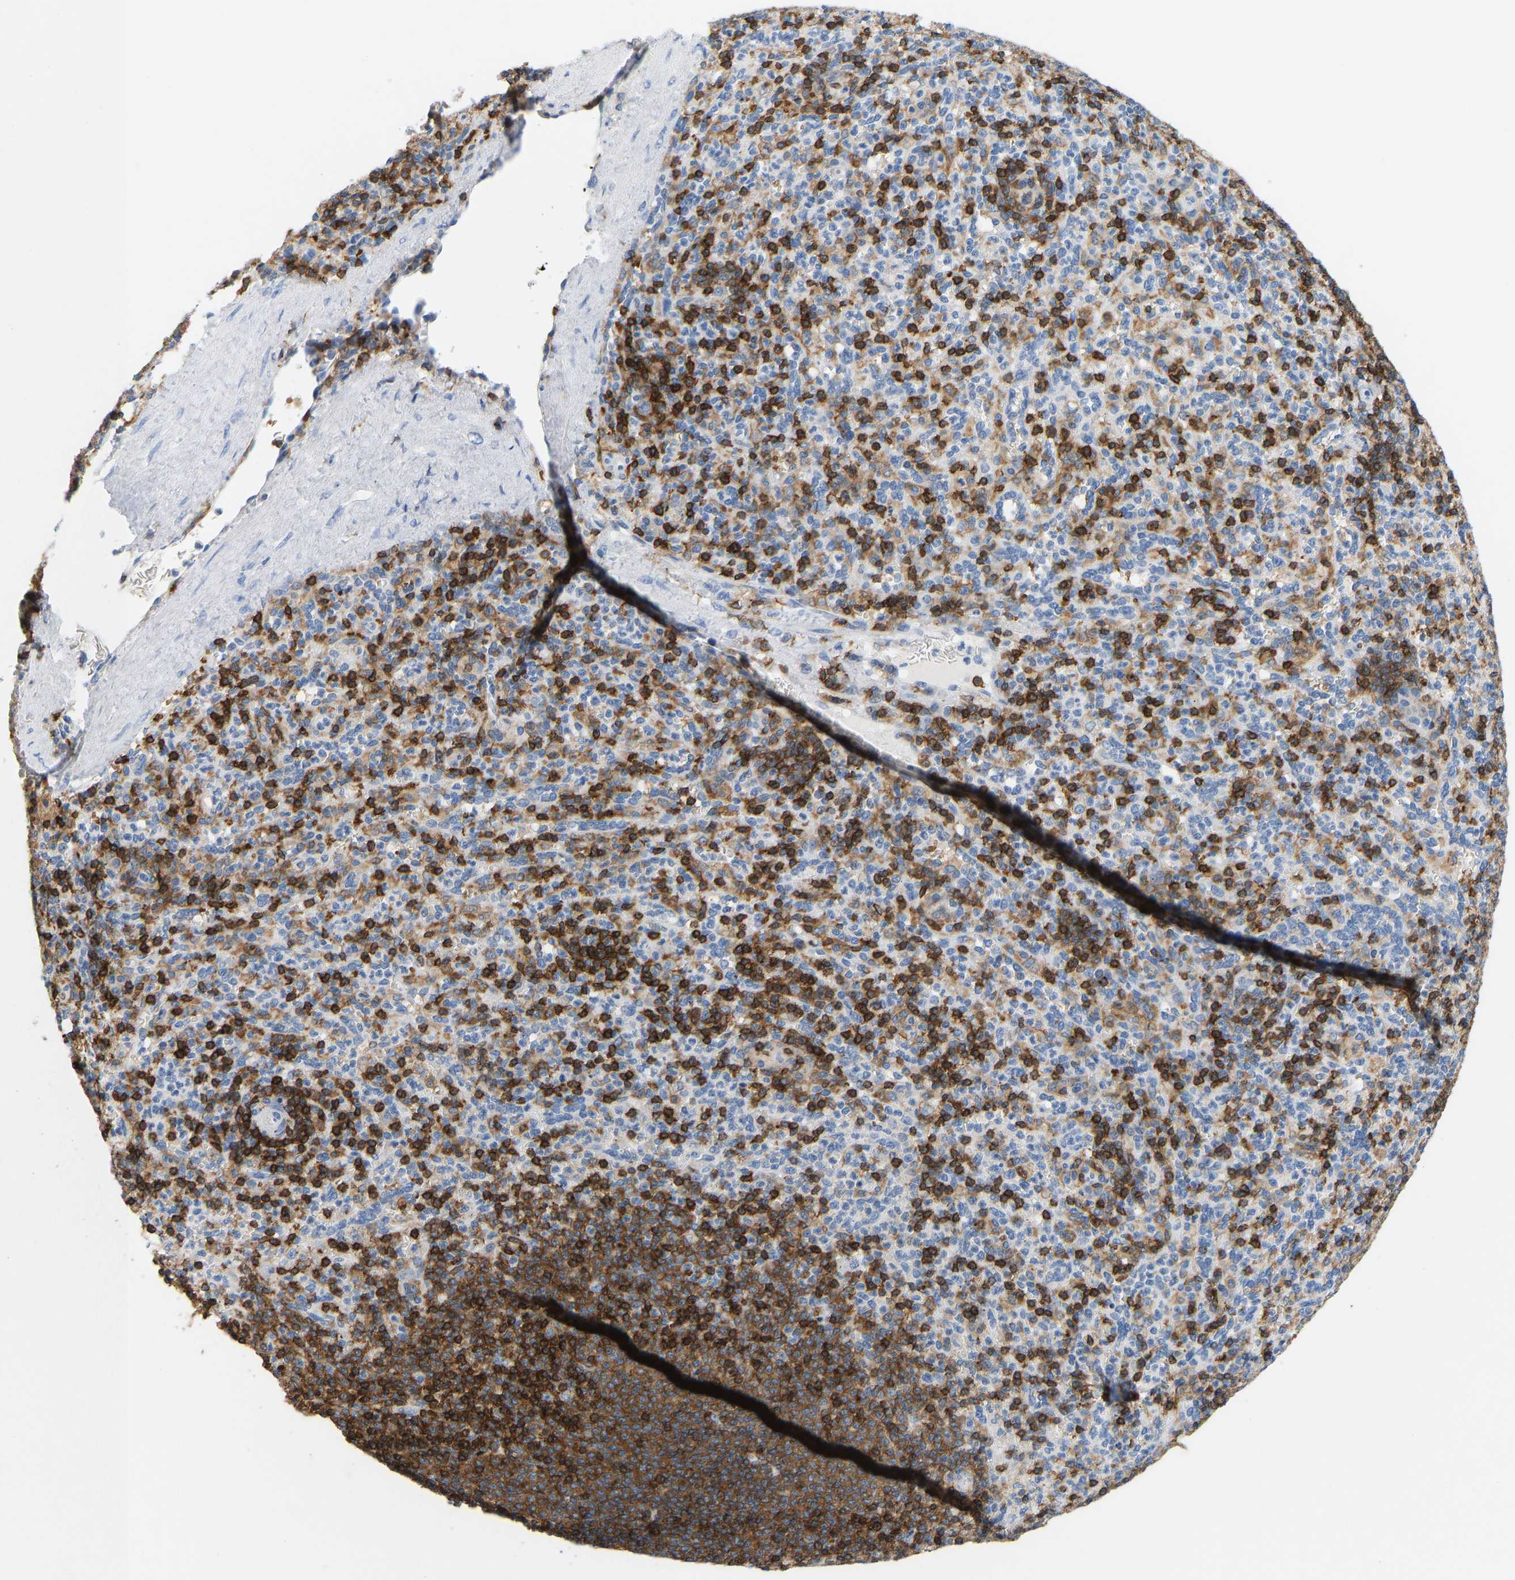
{"staining": {"intensity": "strong", "quantity": "25%-75%", "location": "cytoplasmic/membranous"}, "tissue": "spleen", "cell_type": "Cells in red pulp", "image_type": "normal", "snomed": [{"axis": "morphology", "description": "Normal tissue, NOS"}, {"axis": "topography", "description": "Spleen"}], "caption": "The micrograph demonstrates immunohistochemical staining of unremarkable spleen. There is strong cytoplasmic/membranous staining is seen in approximately 25%-75% of cells in red pulp.", "gene": "EVL", "patient": {"sex": "male", "age": 36}}